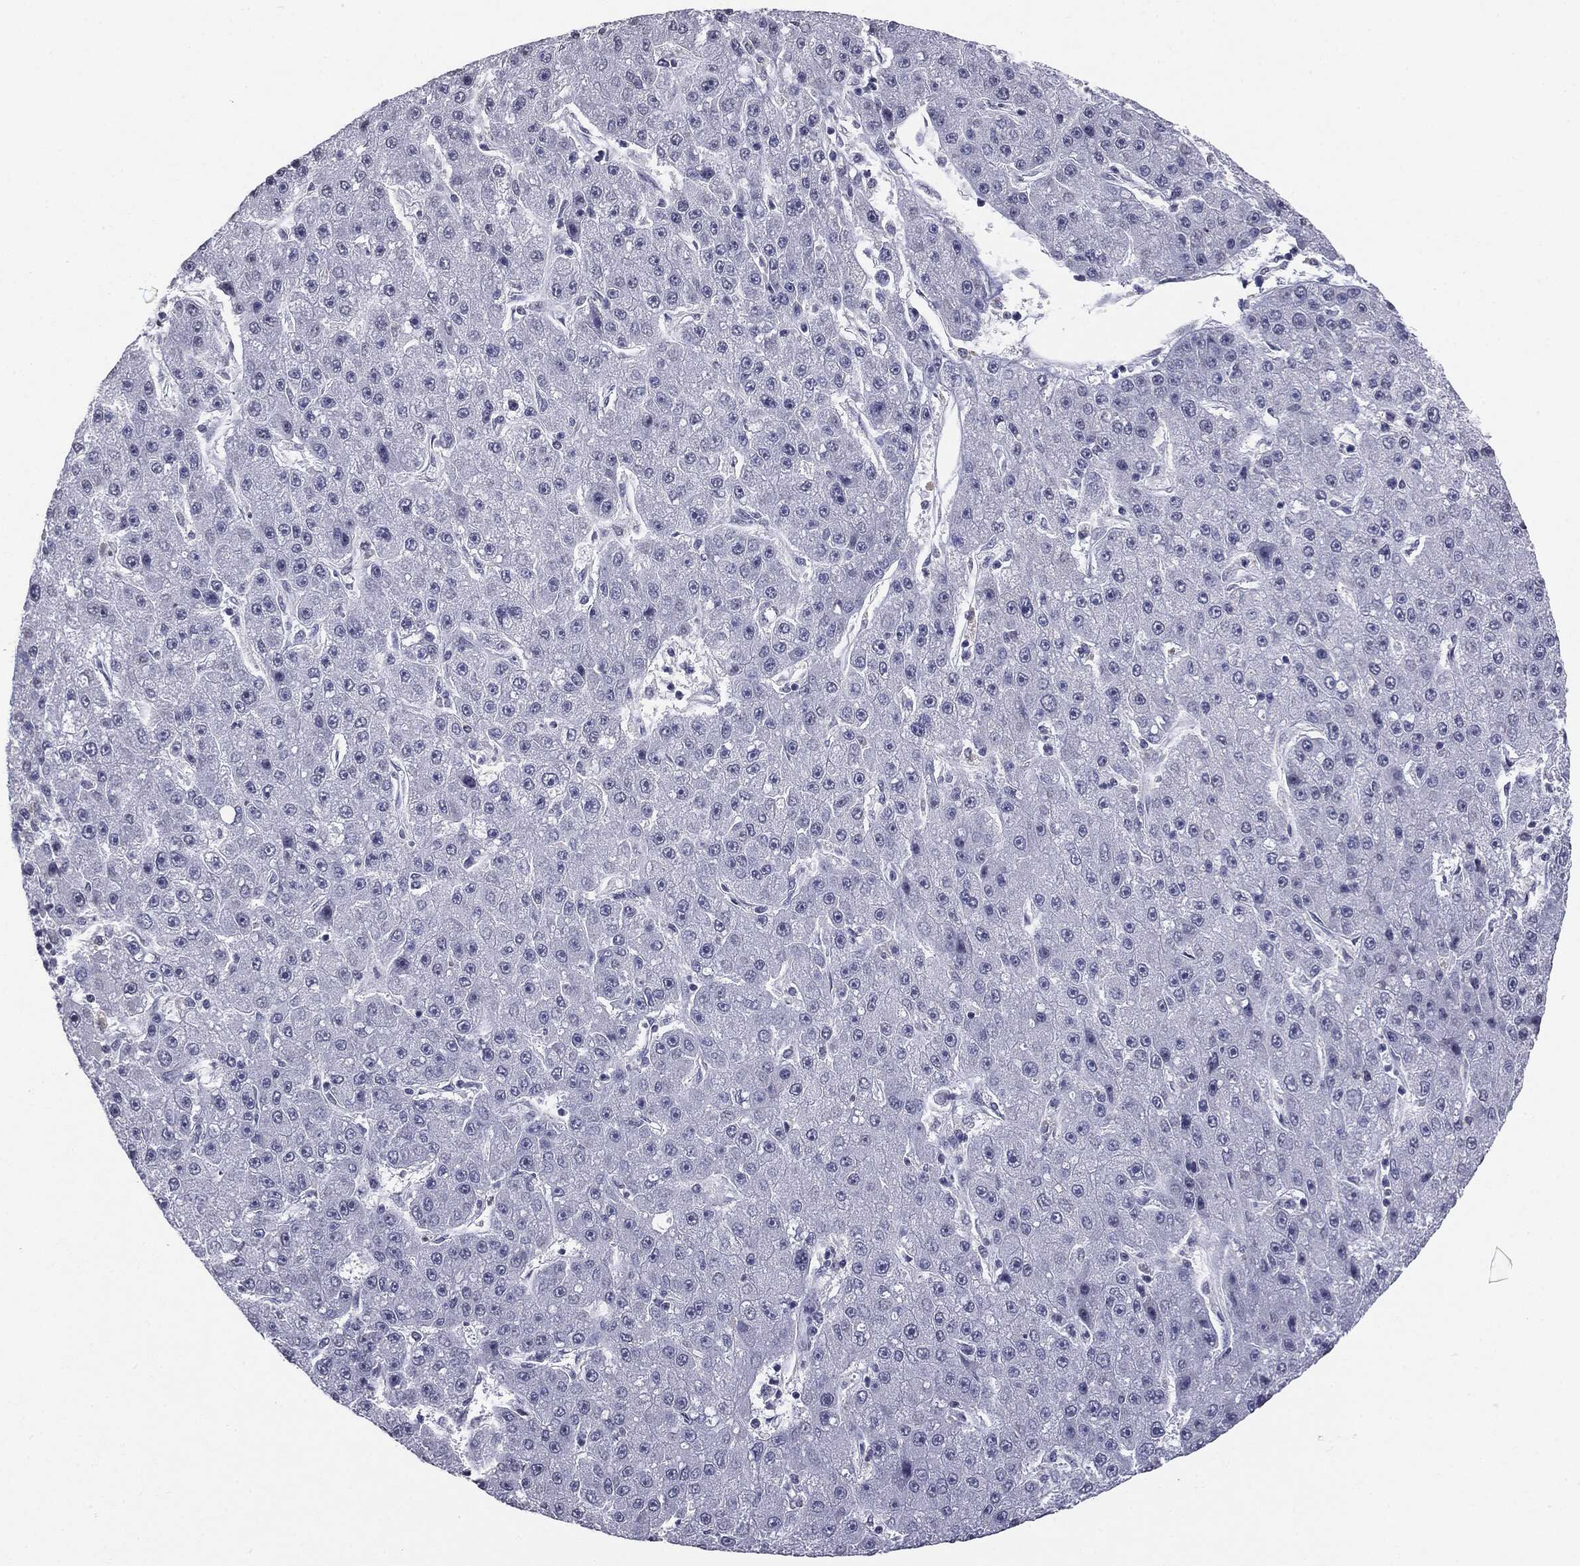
{"staining": {"intensity": "negative", "quantity": "none", "location": "none"}, "tissue": "liver cancer", "cell_type": "Tumor cells", "image_type": "cancer", "snomed": [{"axis": "morphology", "description": "Carcinoma, Hepatocellular, NOS"}, {"axis": "topography", "description": "Liver"}], "caption": "Human liver cancer (hepatocellular carcinoma) stained for a protein using IHC exhibits no positivity in tumor cells.", "gene": "SERPINB4", "patient": {"sex": "male", "age": 67}}